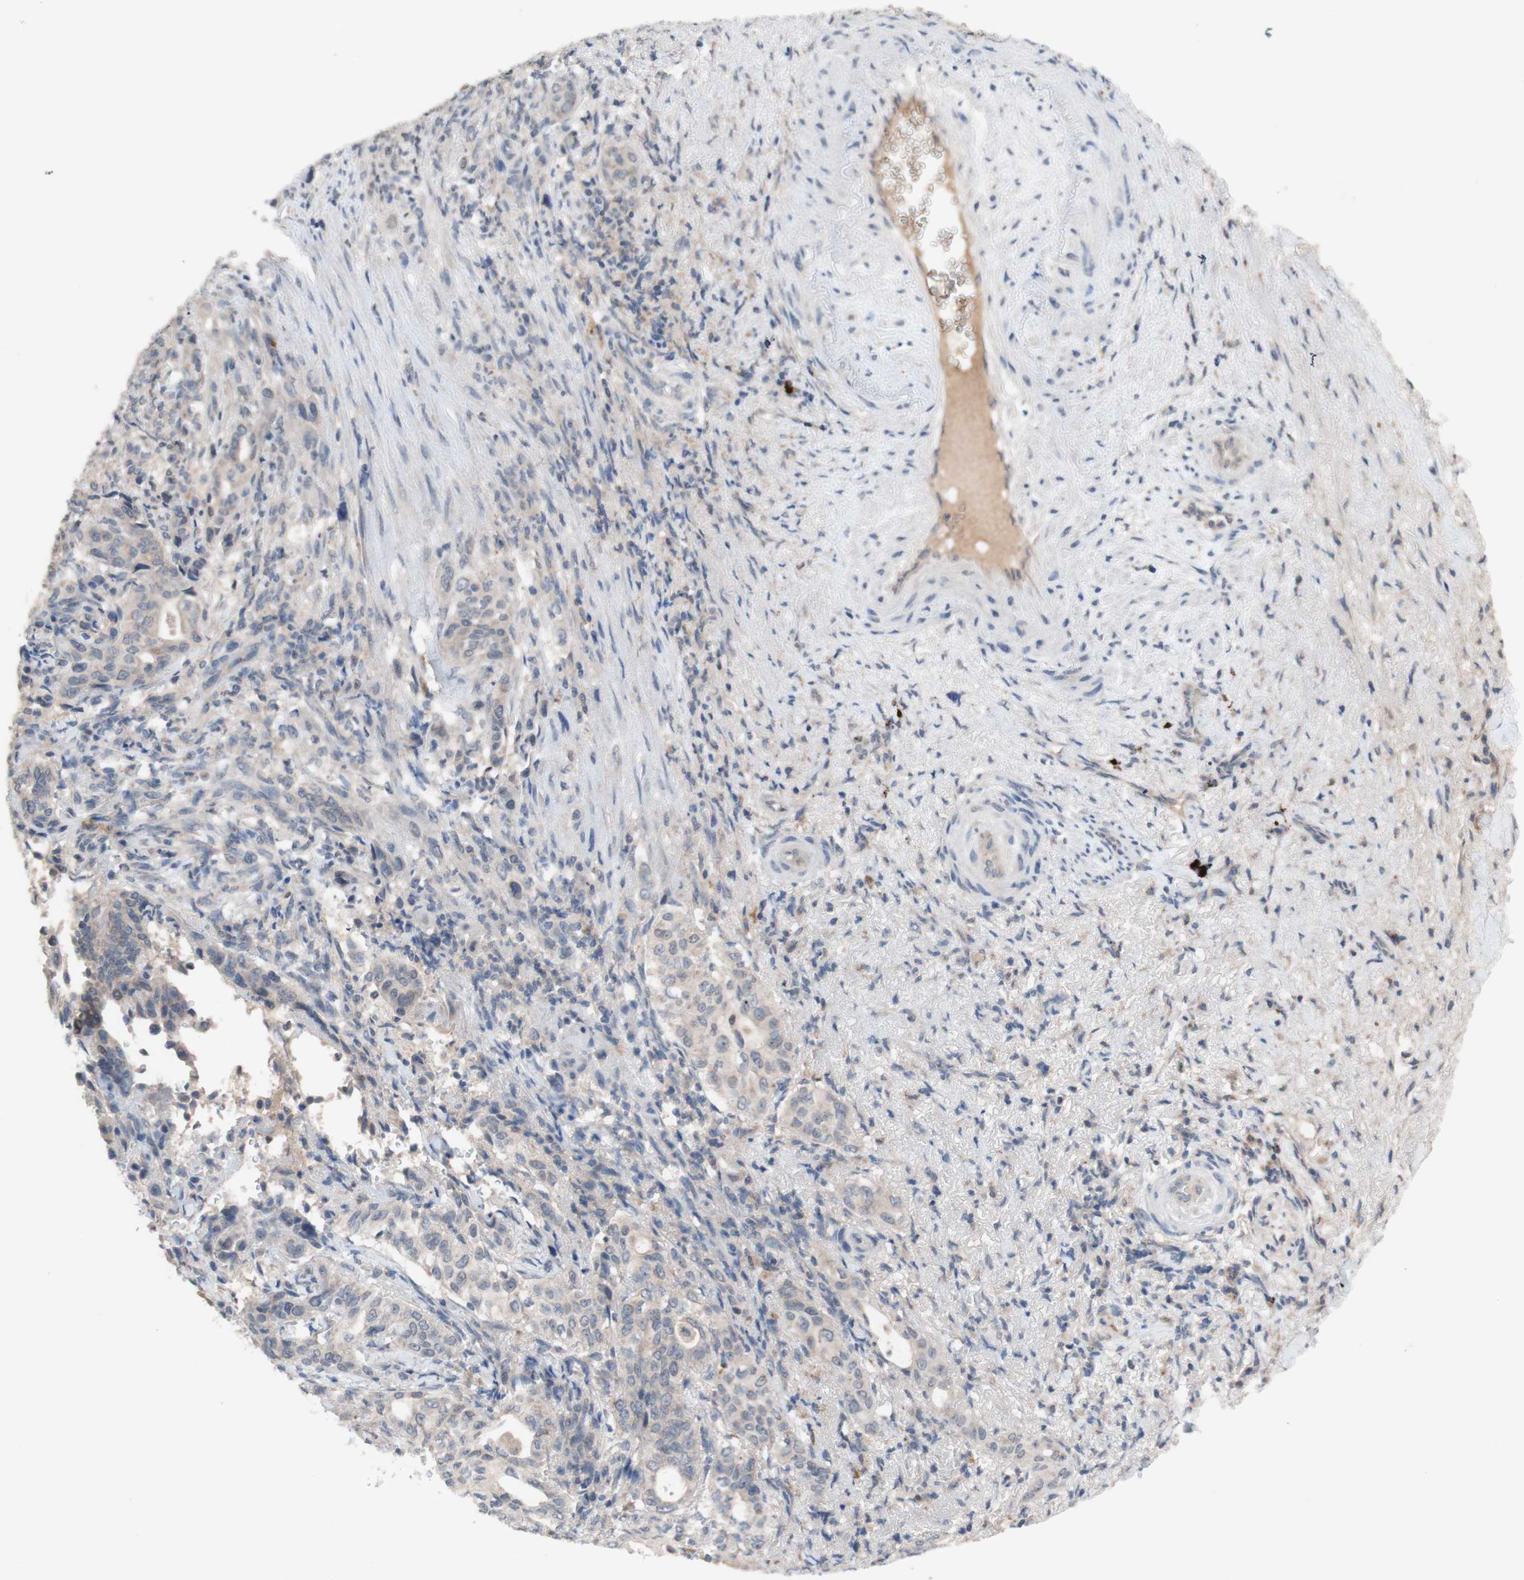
{"staining": {"intensity": "negative", "quantity": "none", "location": "none"}, "tissue": "liver cancer", "cell_type": "Tumor cells", "image_type": "cancer", "snomed": [{"axis": "morphology", "description": "Cholangiocarcinoma"}, {"axis": "topography", "description": "Liver"}], "caption": "Tumor cells are negative for brown protein staining in cholangiocarcinoma (liver).", "gene": "PEX2", "patient": {"sex": "female", "age": 67}}